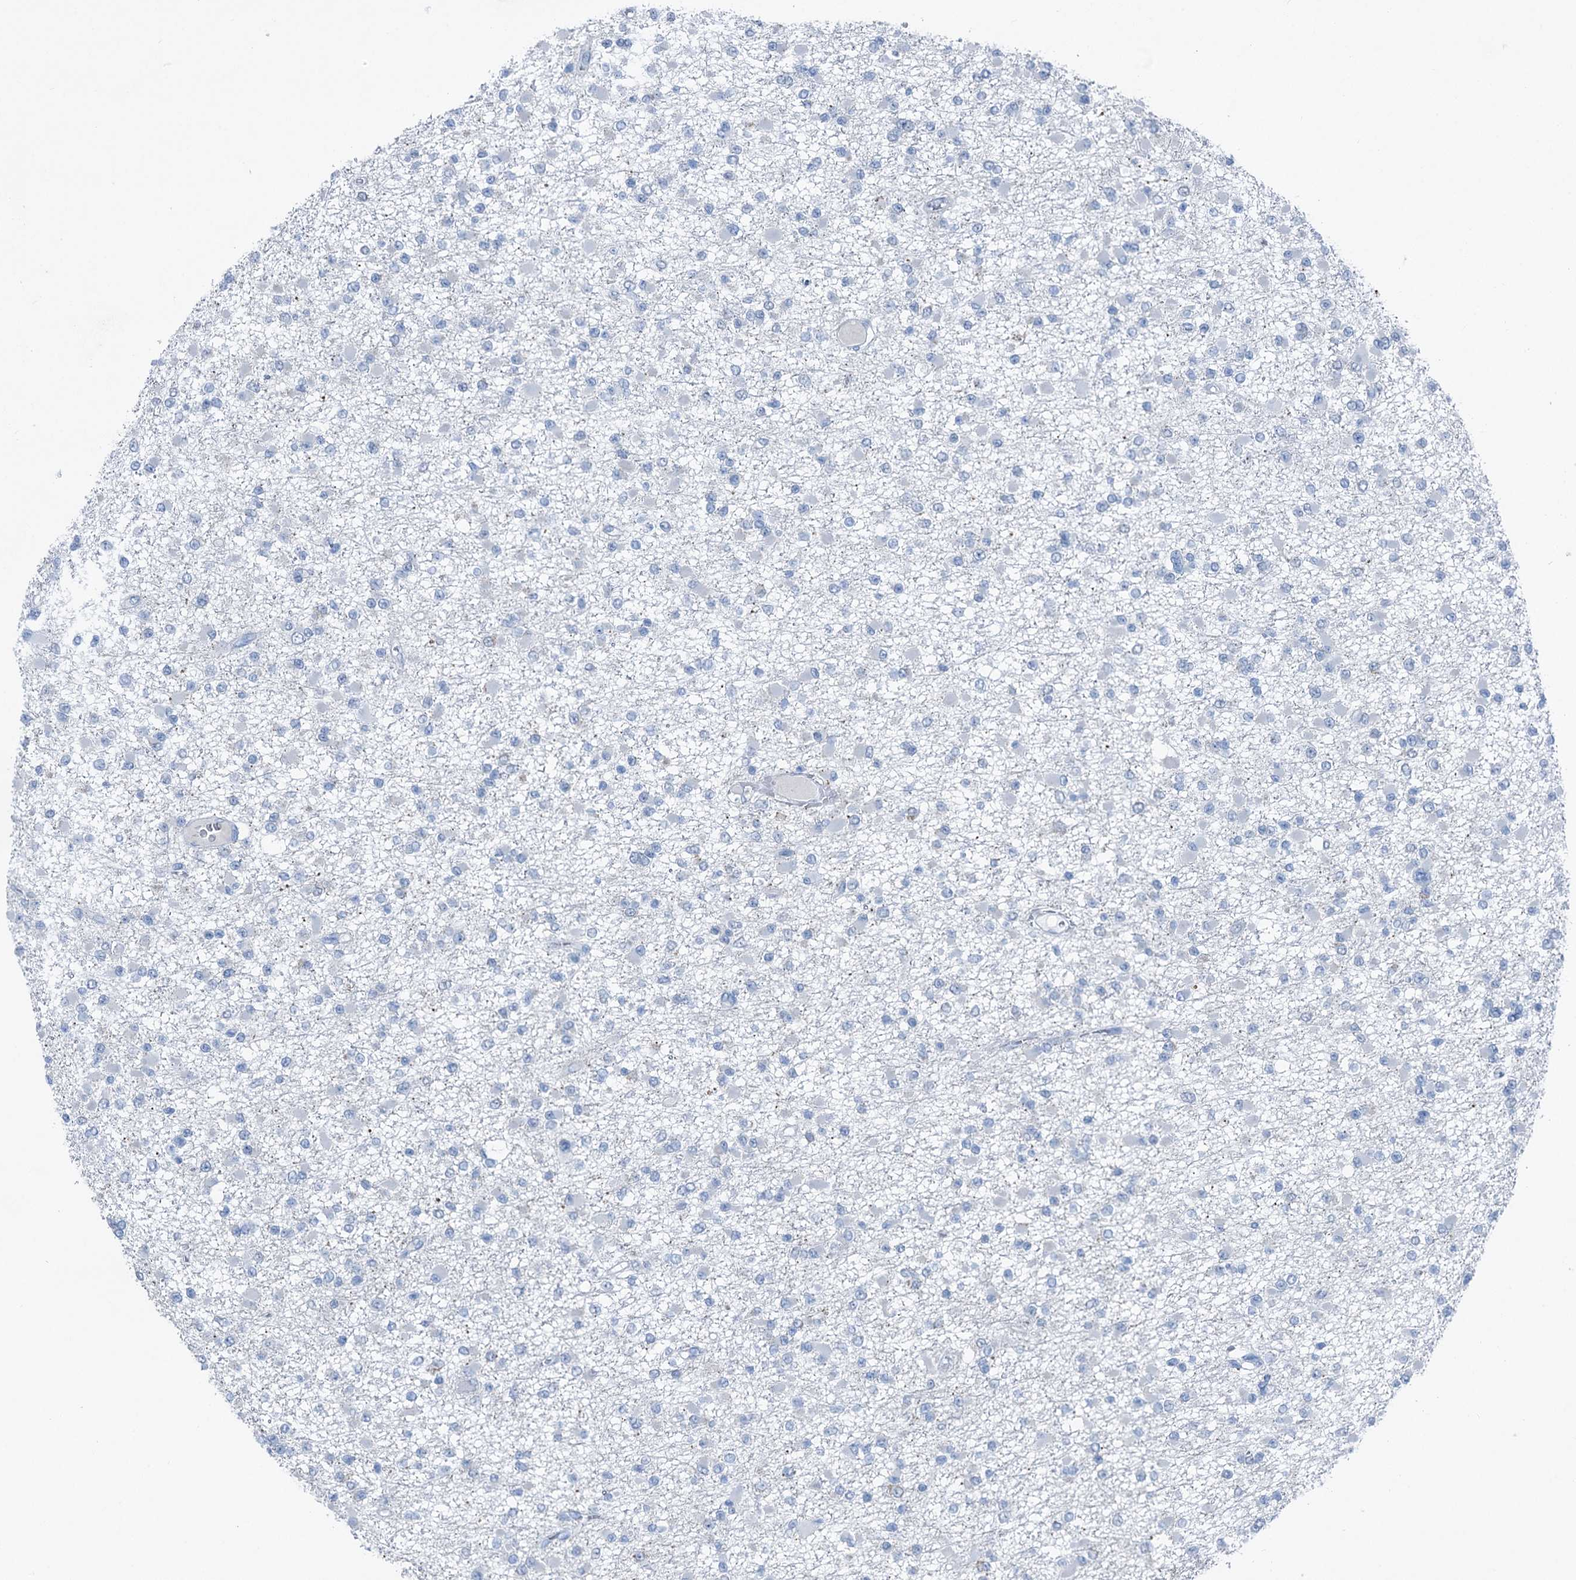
{"staining": {"intensity": "negative", "quantity": "none", "location": "none"}, "tissue": "glioma", "cell_type": "Tumor cells", "image_type": "cancer", "snomed": [{"axis": "morphology", "description": "Glioma, malignant, Low grade"}, {"axis": "topography", "description": "Brain"}], "caption": "DAB immunohistochemical staining of human malignant glioma (low-grade) reveals no significant expression in tumor cells.", "gene": "ELP4", "patient": {"sex": "female", "age": 22}}